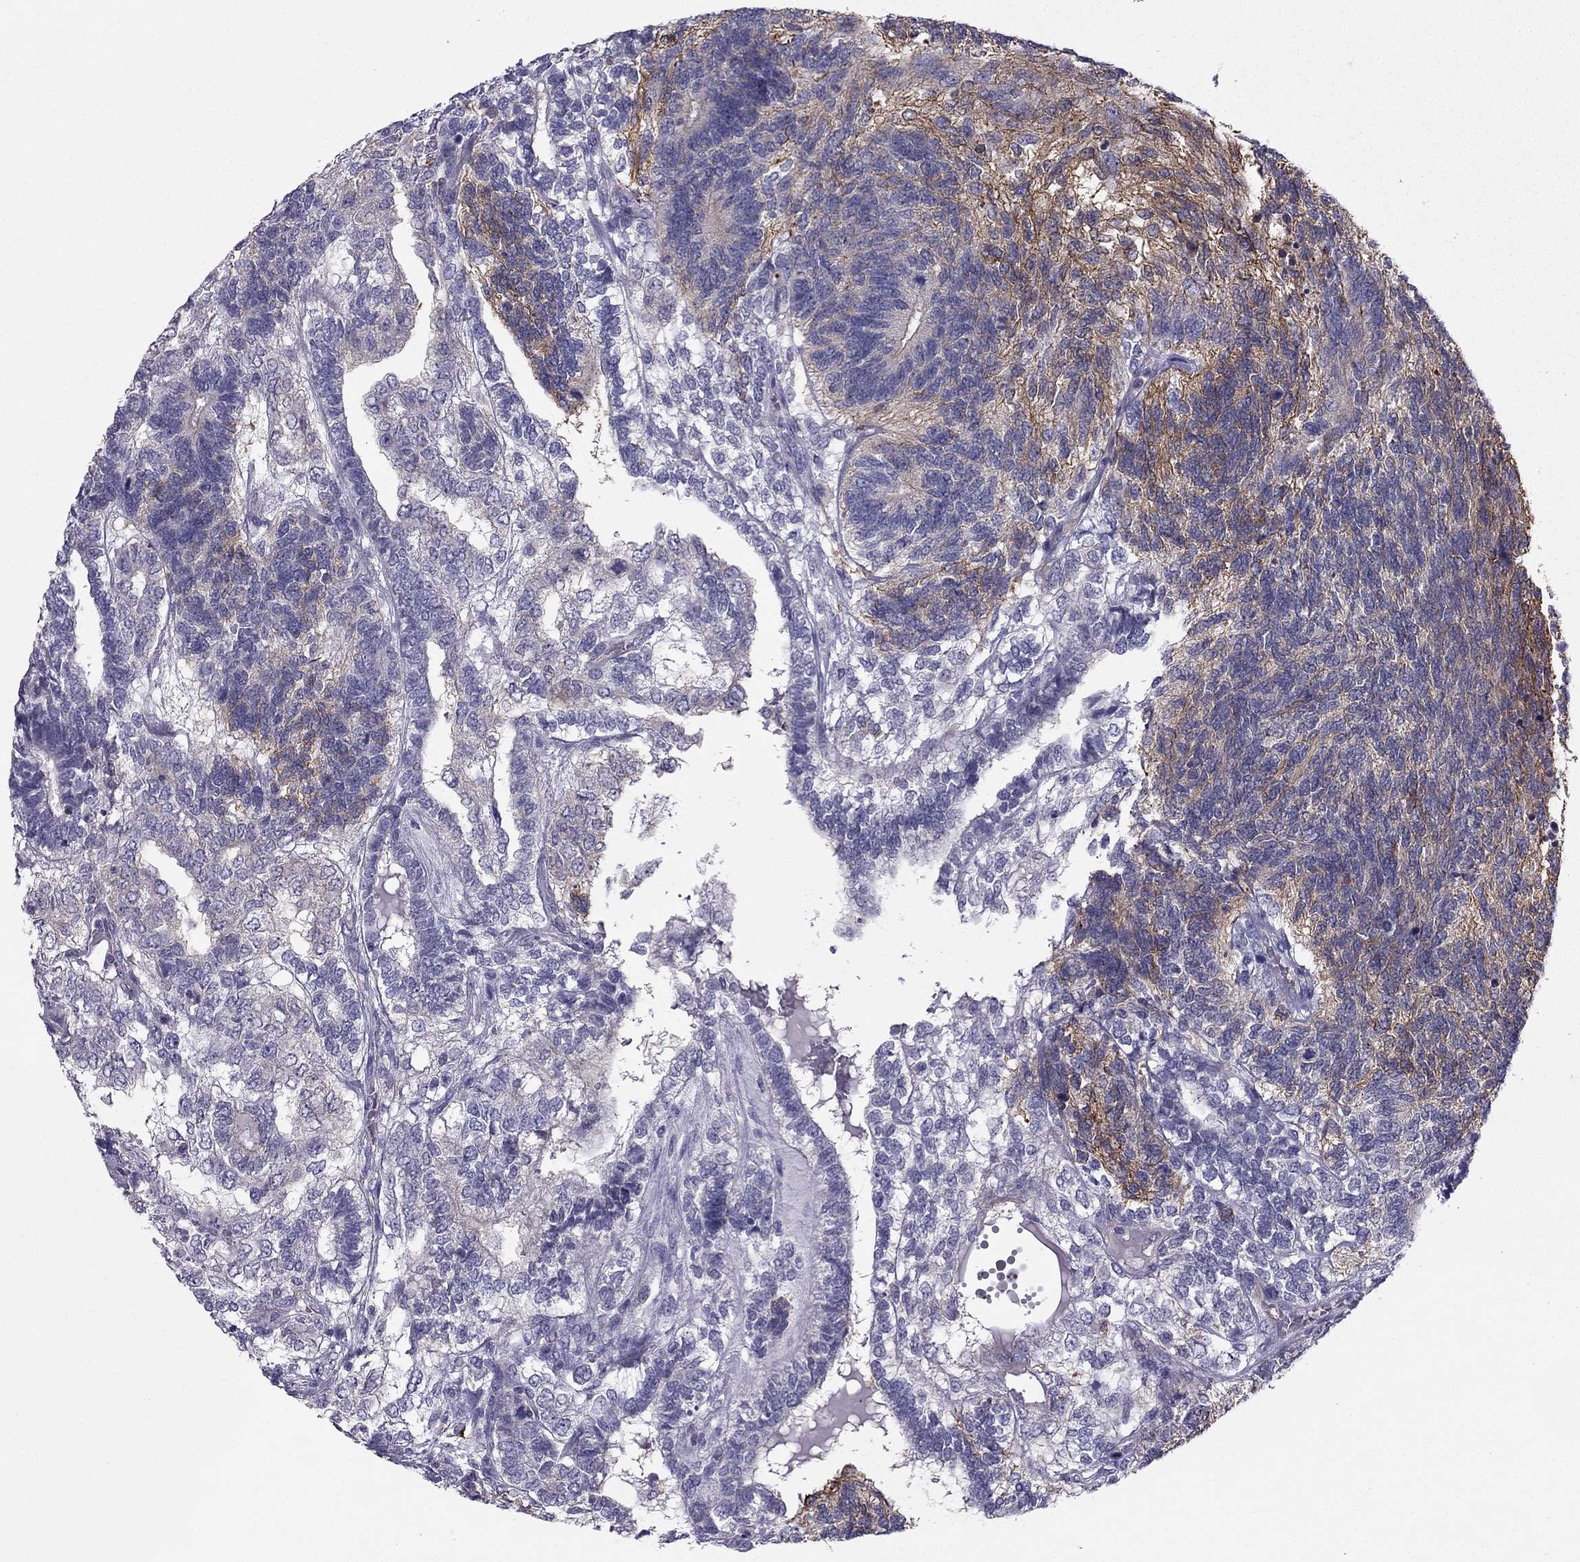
{"staining": {"intensity": "negative", "quantity": "none", "location": "none"}, "tissue": "testis cancer", "cell_type": "Tumor cells", "image_type": "cancer", "snomed": [{"axis": "morphology", "description": "Seminoma, NOS"}, {"axis": "morphology", "description": "Carcinoma, Embryonal, NOS"}, {"axis": "topography", "description": "Testis"}], "caption": "IHC image of neoplastic tissue: testis embryonal carcinoma stained with DAB (3,3'-diaminobenzidine) exhibits no significant protein expression in tumor cells.", "gene": "SYT5", "patient": {"sex": "male", "age": 41}}